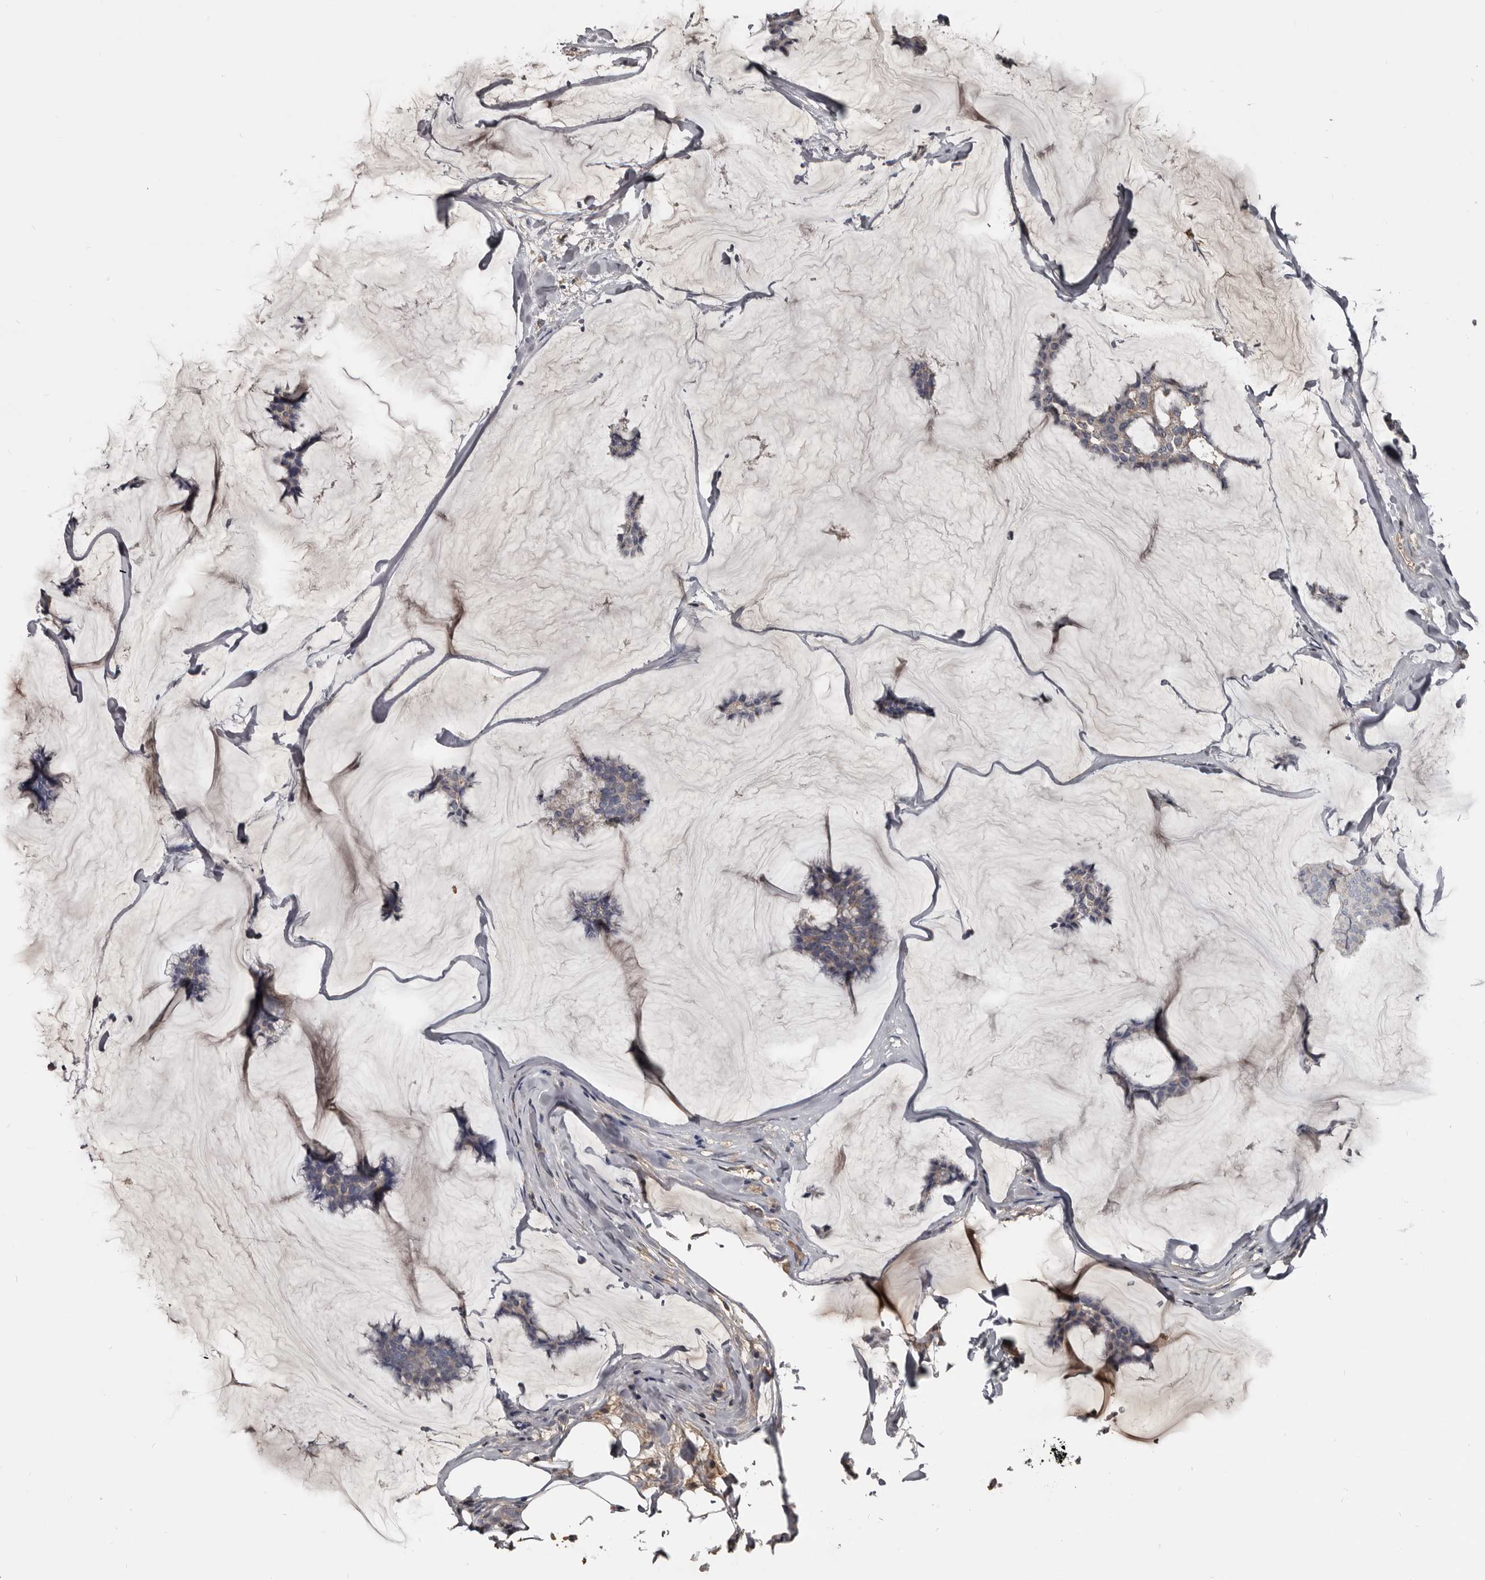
{"staining": {"intensity": "weak", "quantity": "<25%", "location": "cytoplasmic/membranous"}, "tissue": "breast cancer", "cell_type": "Tumor cells", "image_type": "cancer", "snomed": [{"axis": "morphology", "description": "Duct carcinoma"}, {"axis": "topography", "description": "Breast"}], "caption": "This is an IHC photomicrograph of breast infiltrating ductal carcinoma. There is no expression in tumor cells.", "gene": "GREB1", "patient": {"sex": "female", "age": 93}}